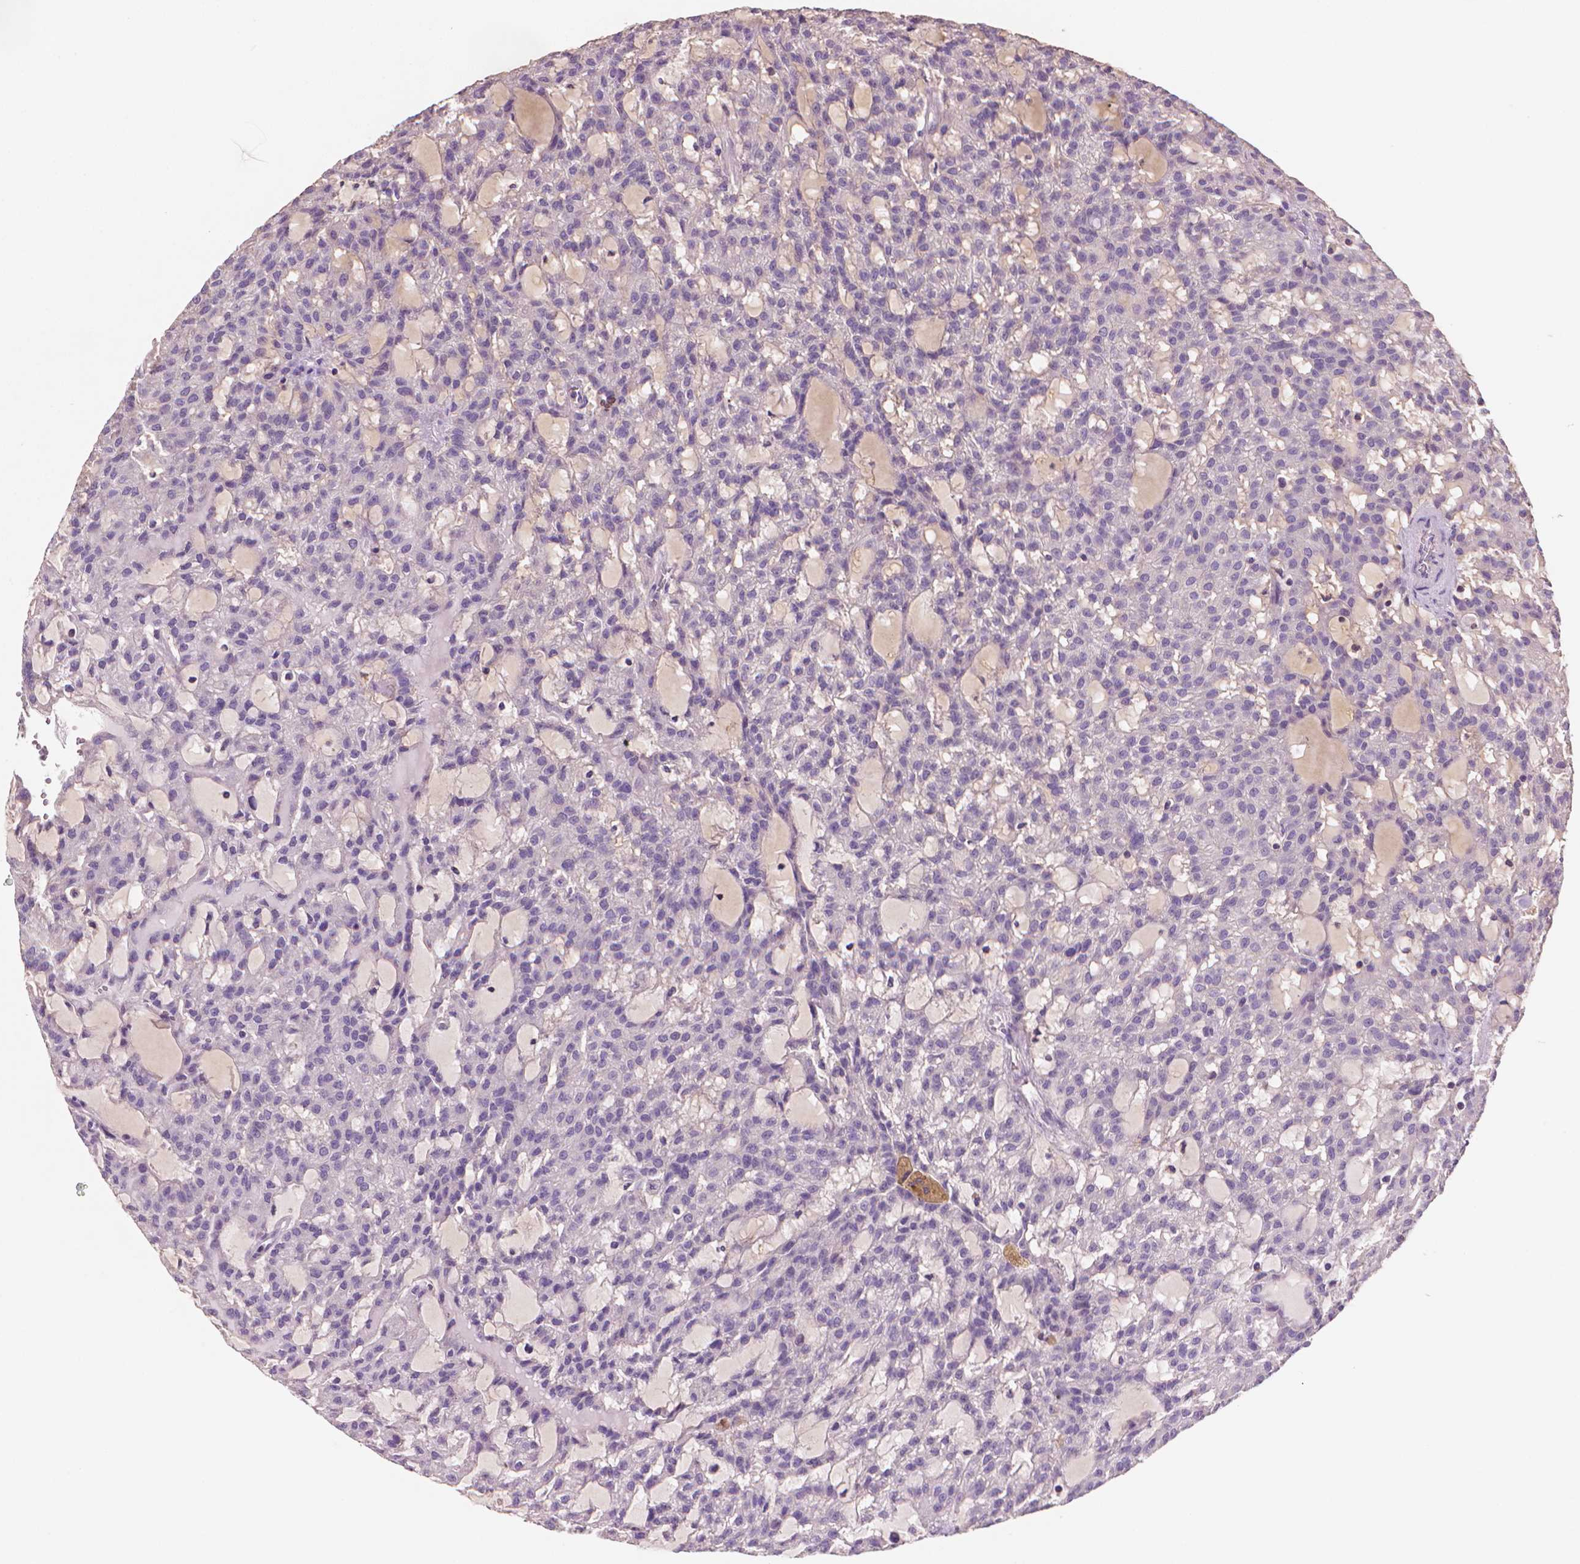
{"staining": {"intensity": "negative", "quantity": "none", "location": "none"}, "tissue": "renal cancer", "cell_type": "Tumor cells", "image_type": "cancer", "snomed": [{"axis": "morphology", "description": "Adenocarcinoma, NOS"}, {"axis": "topography", "description": "Kidney"}], "caption": "A high-resolution photomicrograph shows IHC staining of renal cancer, which exhibits no significant staining in tumor cells.", "gene": "CATIP", "patient": {"sex": "male", "age": 63}}